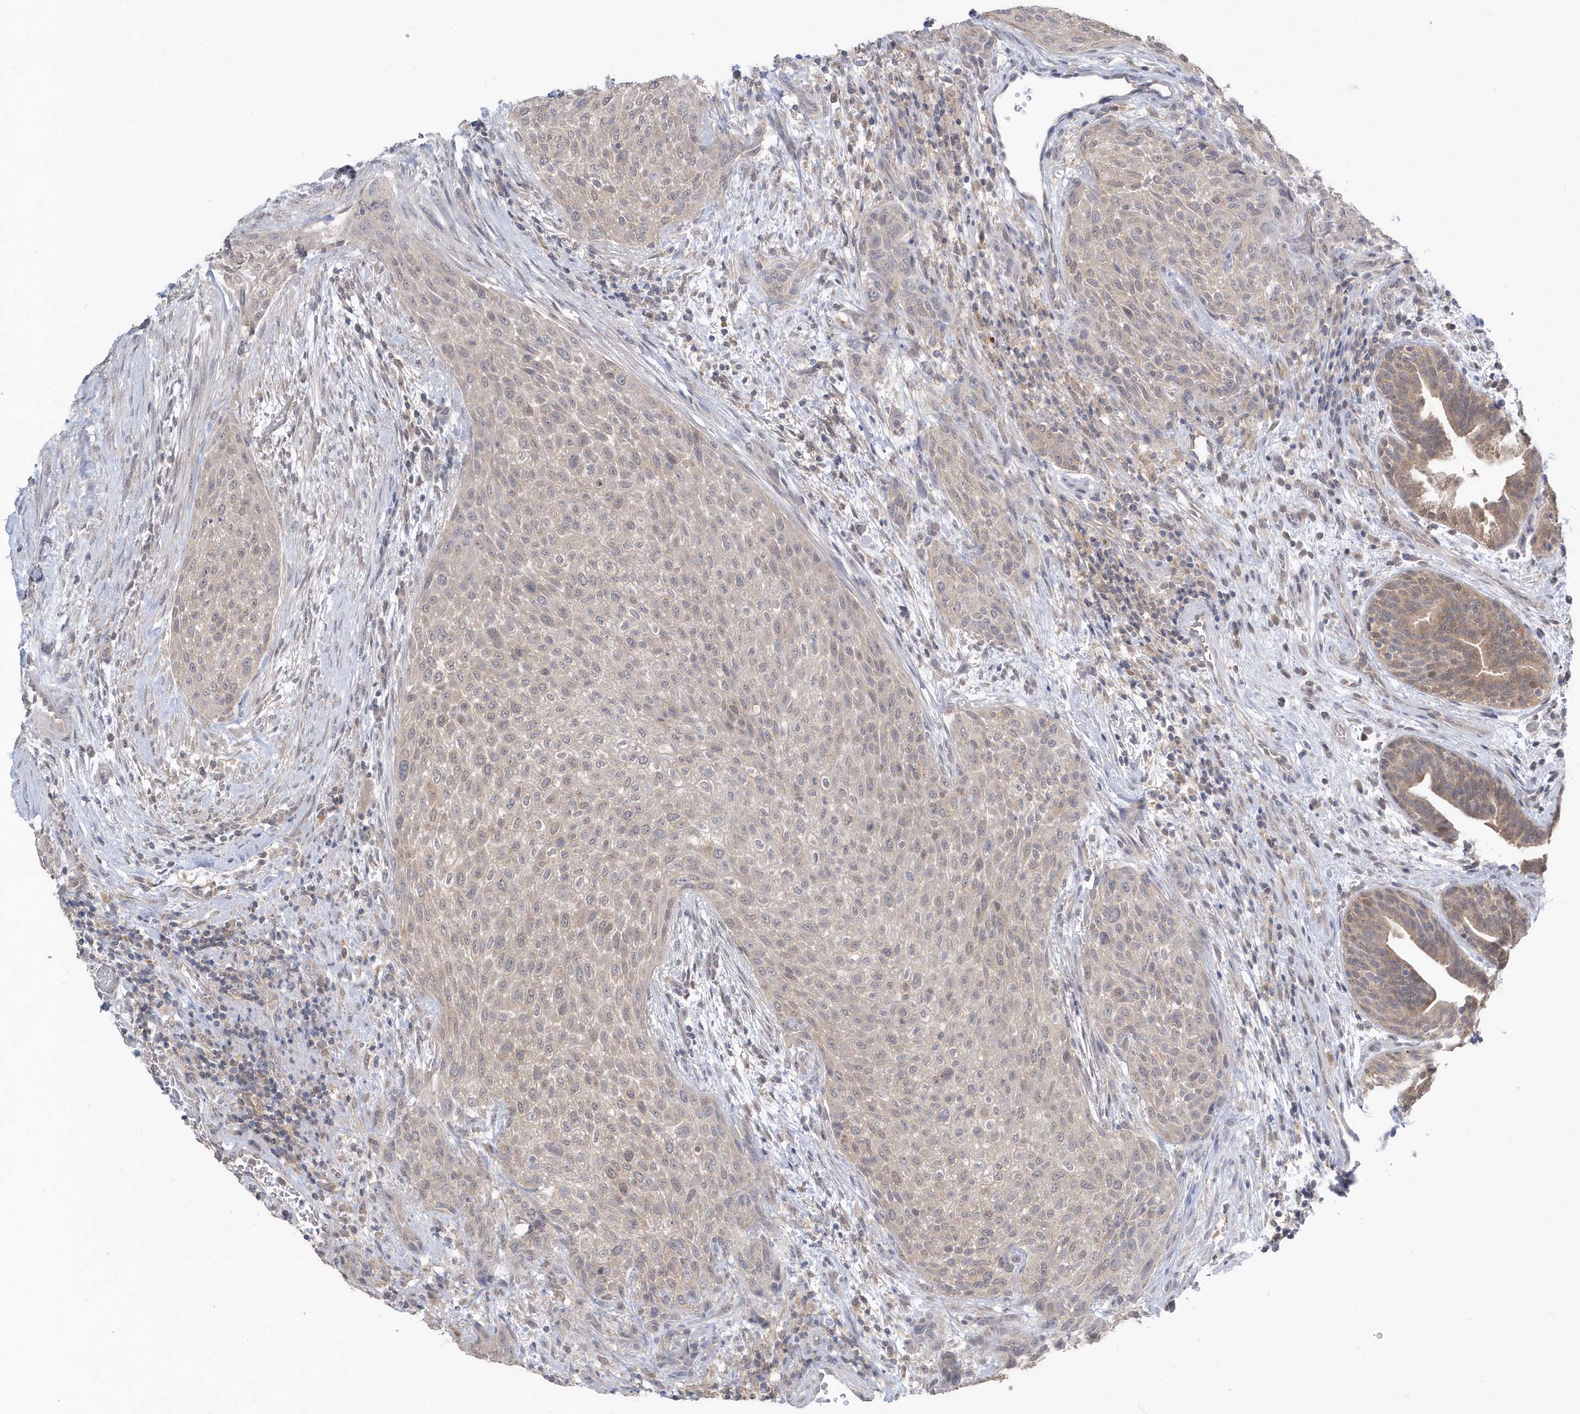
{"staining": {"intensity": "weak", "quantity": "25%-75%", "location": "cytoplasmic/membranous,nuclear"}, "tissue": "urothelial cancer", "cell_type": "Tumor cells", "image_type": "cancer", "snomed": [{"axis": "morphology", "description": "Urothelial carcinoma, High grade"}, {"axis": "topography", "description": "Urinary bladder"}], "caption": "This is an image of immunohistochemistry staining of urothelial cancer, which shows weak positivity in the cytoplasmic/membranous and nuclear of tumor cells.", "gene": "AKR7A2", "patient": {"sex": "male", "age": 35}}